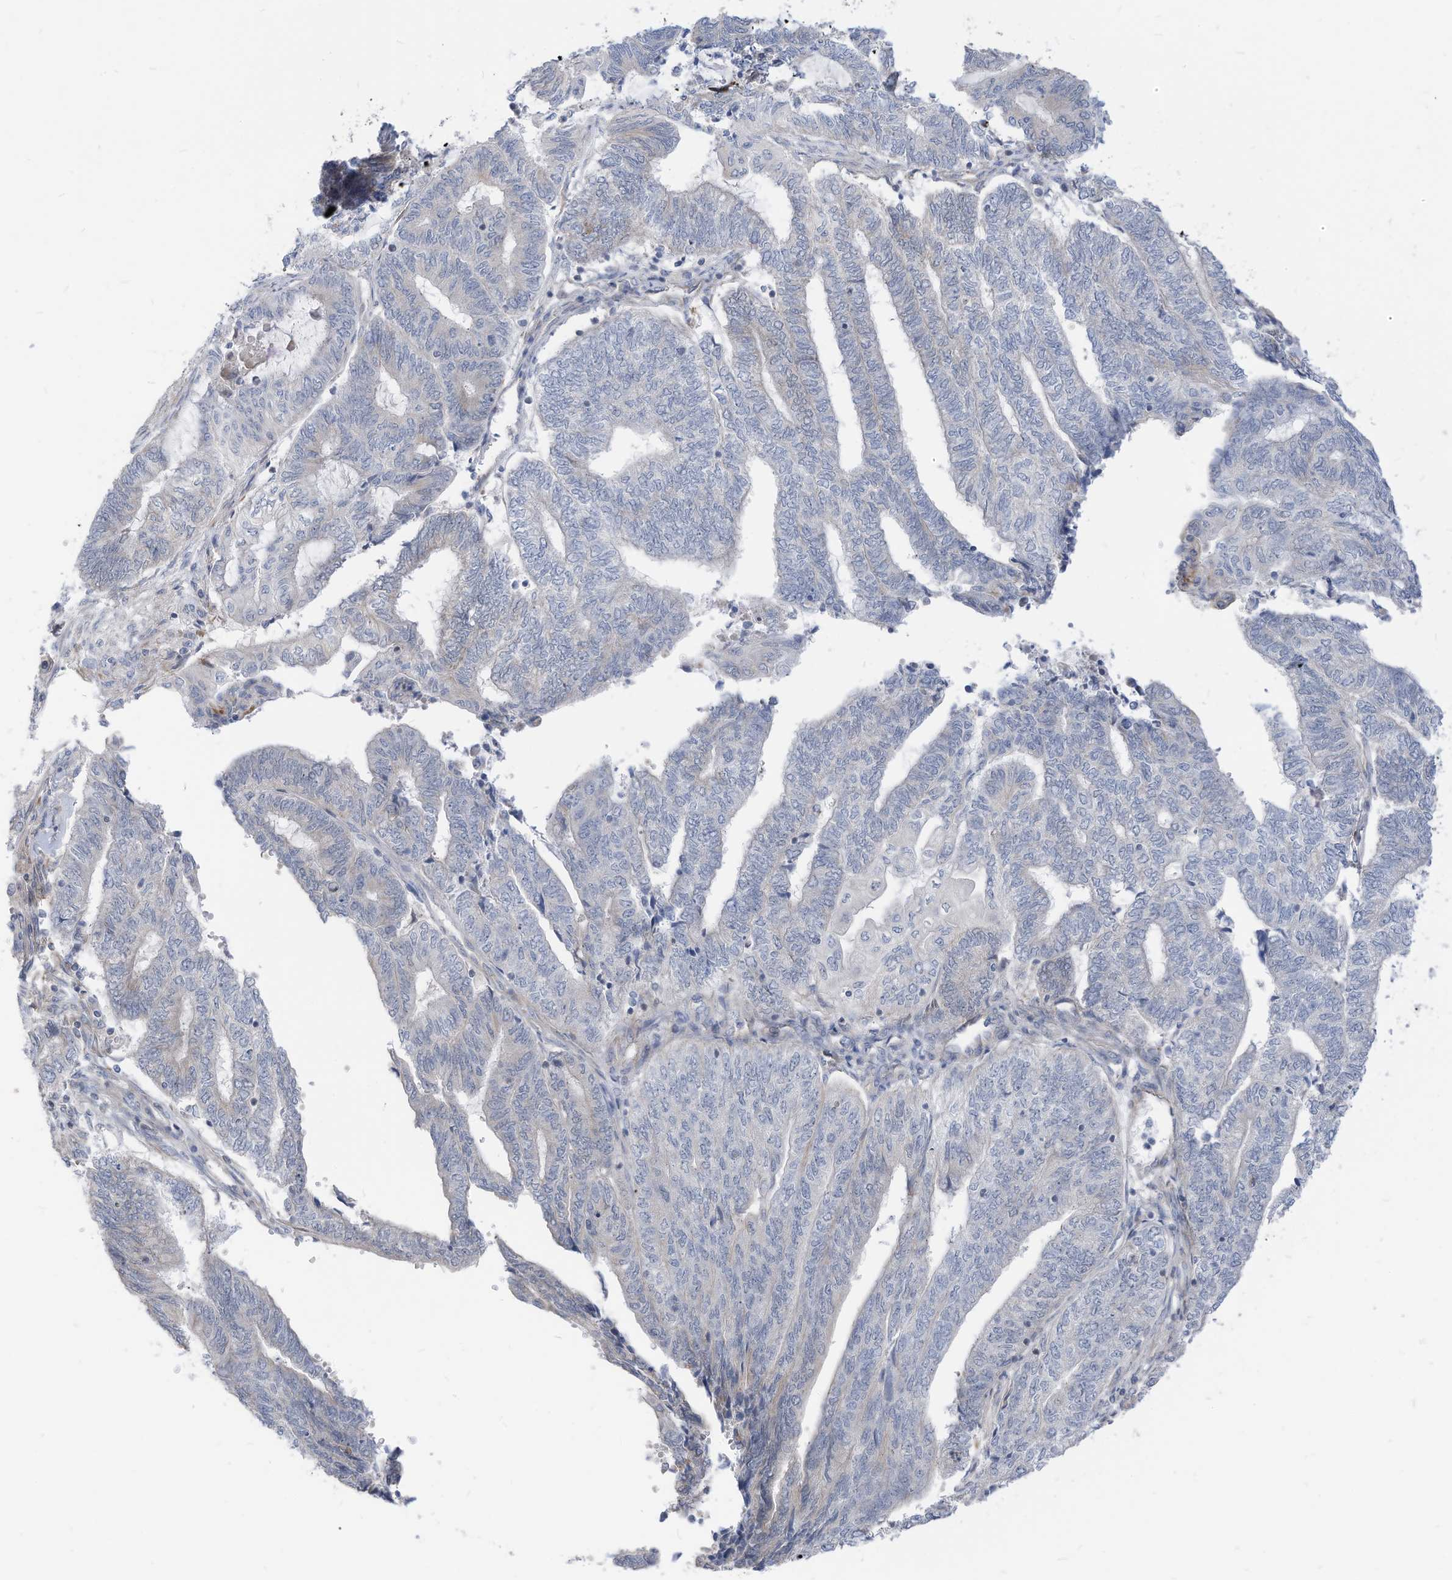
{"staining": {"intensity": "negative", "quantity": "none", "location": "none"}, "tissue": "endometrial cancer", "cell_type": "Tumor cells", "image_type": "cancer", "snomed": [{"axis": "morphology", "description": "Adenocarcinoma, NOS"}, {"axis": "topography", "description": "Uterus"}, {"axis": "topography", "description": "Endometrium"}], "caption": "IHC histopathology image of adenocarcinoma (endometrial) stained for a protein (brown), which displays no positivity in tumor cells. The staining was performed using DAB (3,3'-diaminobenzidine) to visualize the protein expression in brown, while the nuclei were stained in blue with hematoxylin (Magnification: 20x).", "gene": "GPATCH3", "patient": {"sex": "female", "age": 70}}